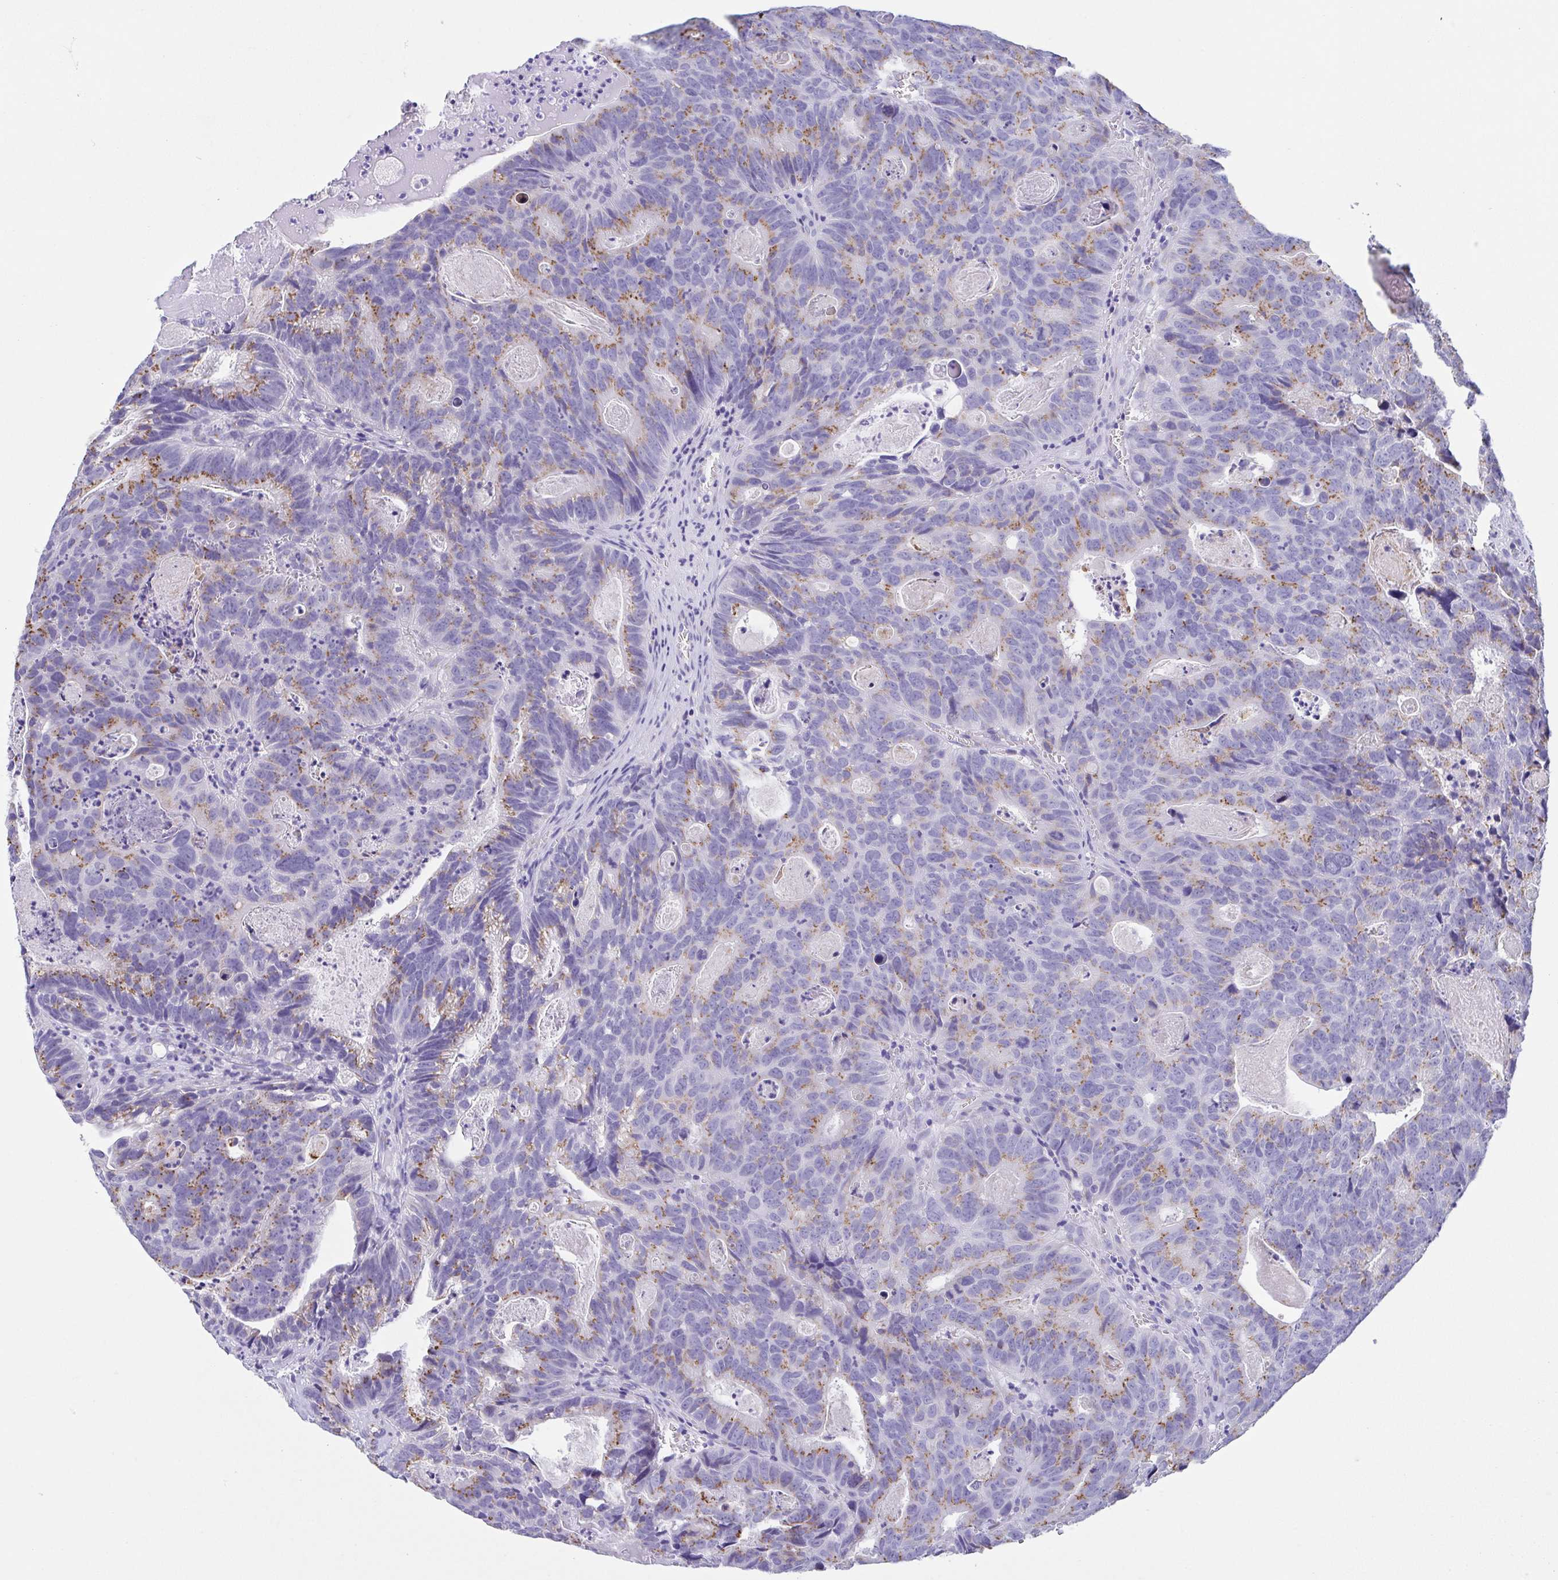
{"staining": {"intensity": "moderate", "quantity": ">75%", "location": "cytoplasmic/membranous"}, "tissue": "head and neck cancer", "cell_type": "Tumor cells", "image_type": "cancer", "snomed": [{"axis": "morphology", "description": "Adenocarcinoma, NOS"}, {"axis": "topography", "description": "Head-Neck"}], "caption": "About >75% of tumor cells in human head and neck cancer (adenocarcinoma) demonstrate moderate cytoplasmic/membranous protein positivity as visualized by brown immunohistochemical staining.", "gene": "SULT1B1", "patient": {"sex": "male", "age": 62}}